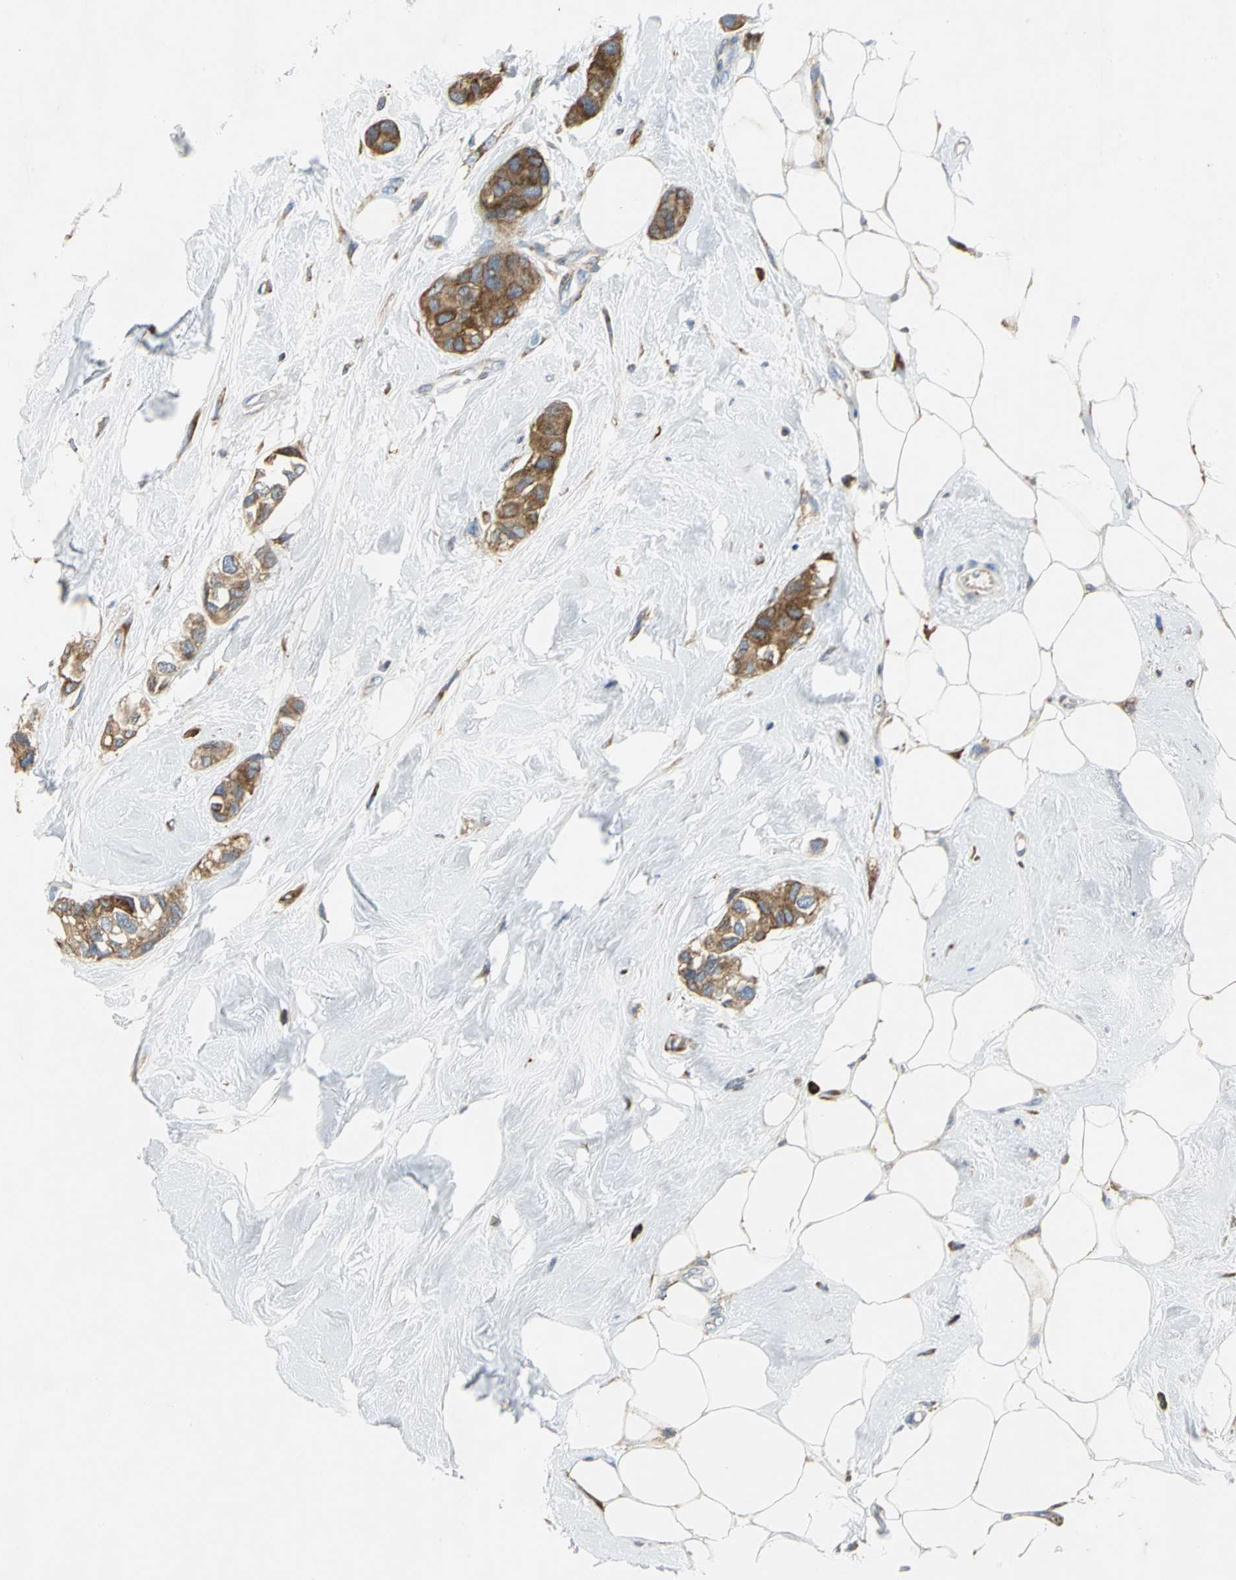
{"staining": {"intensity": "moderate", "quantity": ">75%", "location": "cytoplasmic/membranous"}, "tissue": "breast cancer", "cell_type": "Tumor cells", "image_type": "cancer", "snomed": [{"axis": "morphology", "description": "Duct carcinoma"}, {"axis": "topography", "description": "Breast"}], "caption": "About >75% of tumor cells in intraductal carcinoma (breast) display moderate cytoplasmic/membranous protein staining as visualized by brown immunohistochemical staining.", "gene": "SDF2L1", "patient": {"sex": "female", "age": 51}}